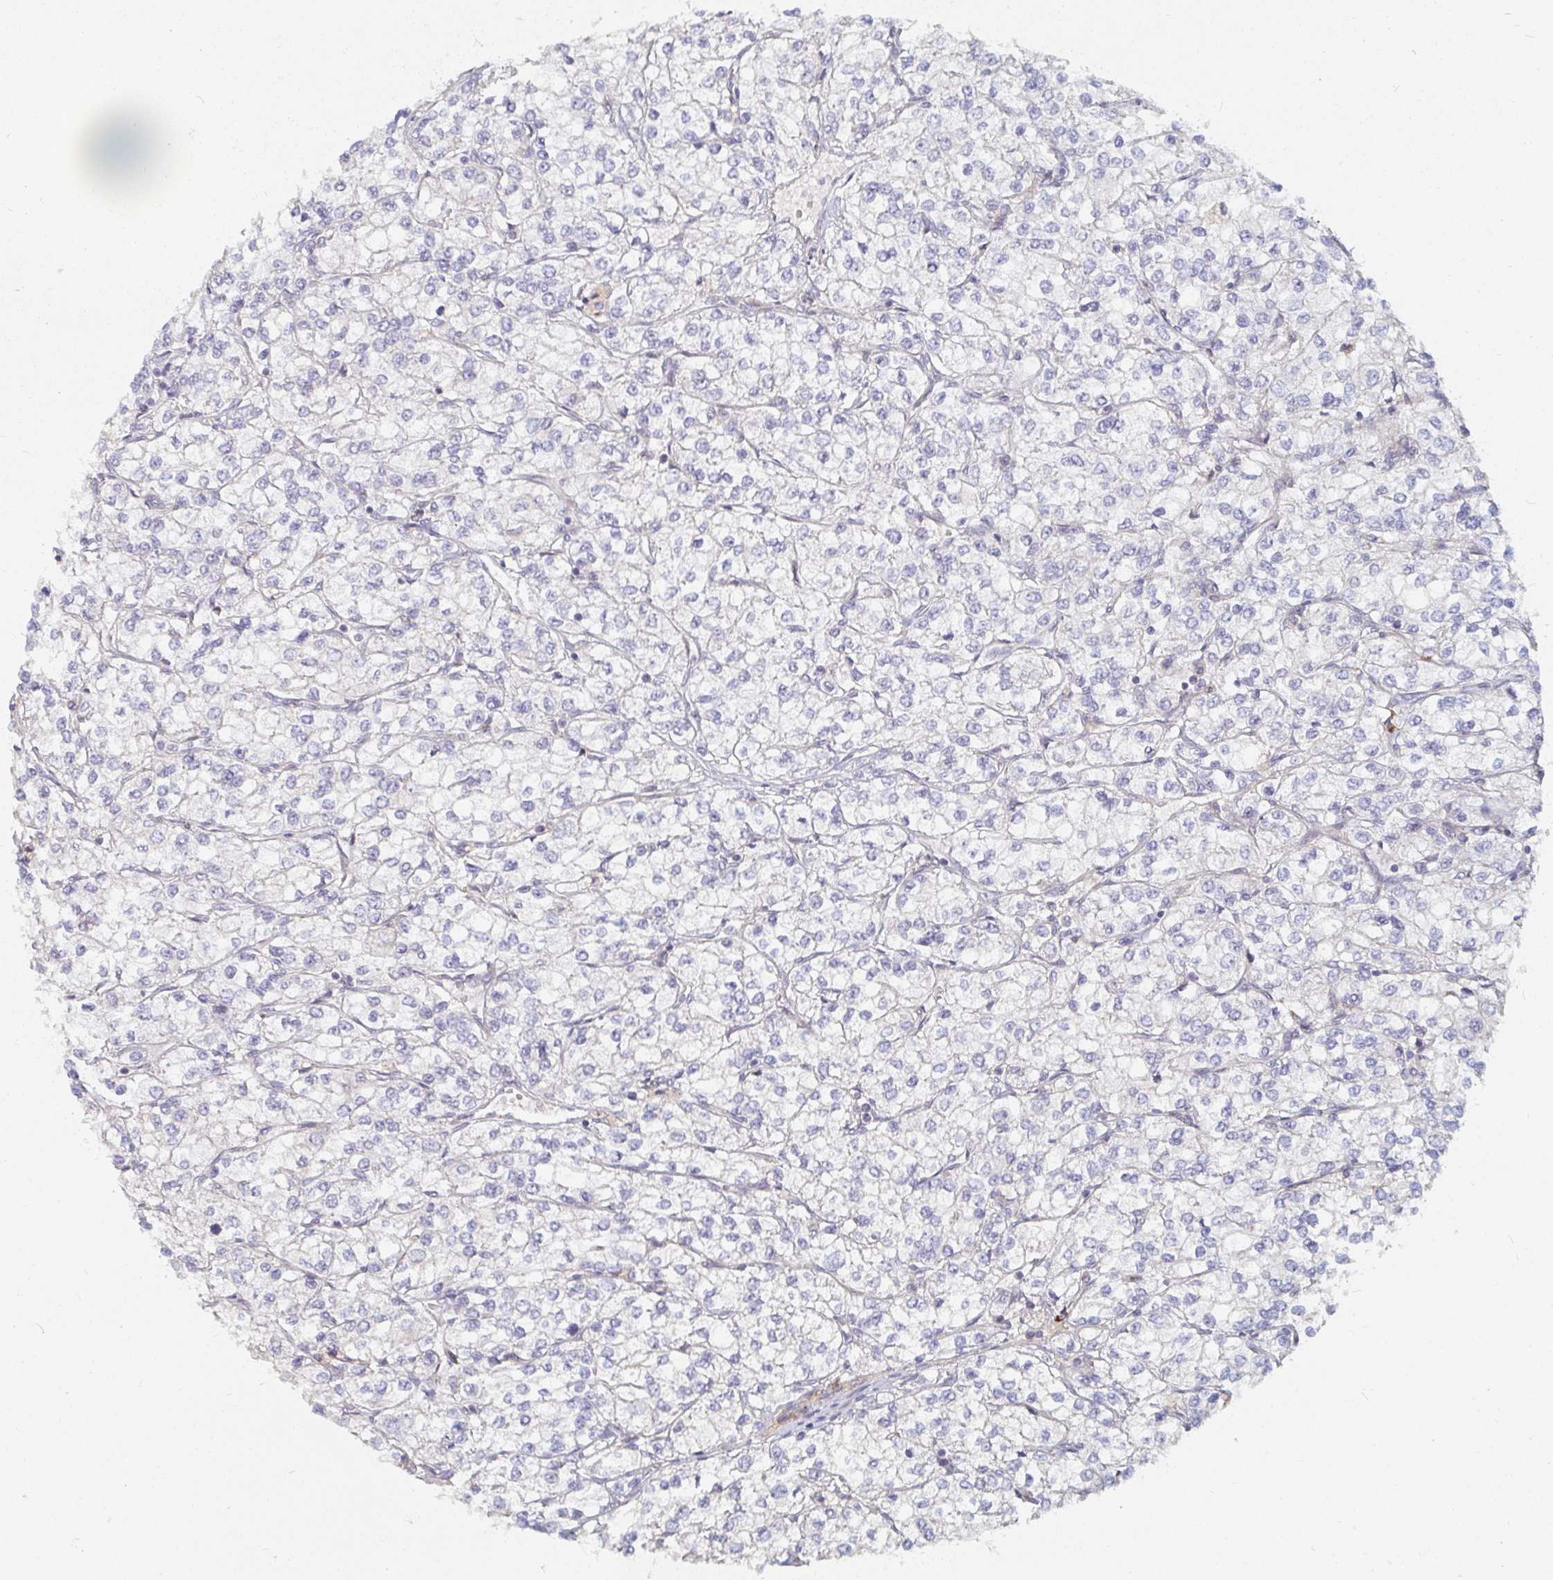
{"staining": {"intensity": "negative", "quantity": "none", "location": "none"}, "tissue": "renal cancer", "cell_type": "Tumor cells", "image_type": "cancer", "snomed": [{"axis": "morphology", "description": "Adenocarcinoma, NOS"}, {"axis": "topography", "description": "Kidney"}], "caption": "Tumor cells show no significant protein expression in renal adenocarcinoma.", "gene": "SSH2", "patient": {"sex": "male", "age": 80}}